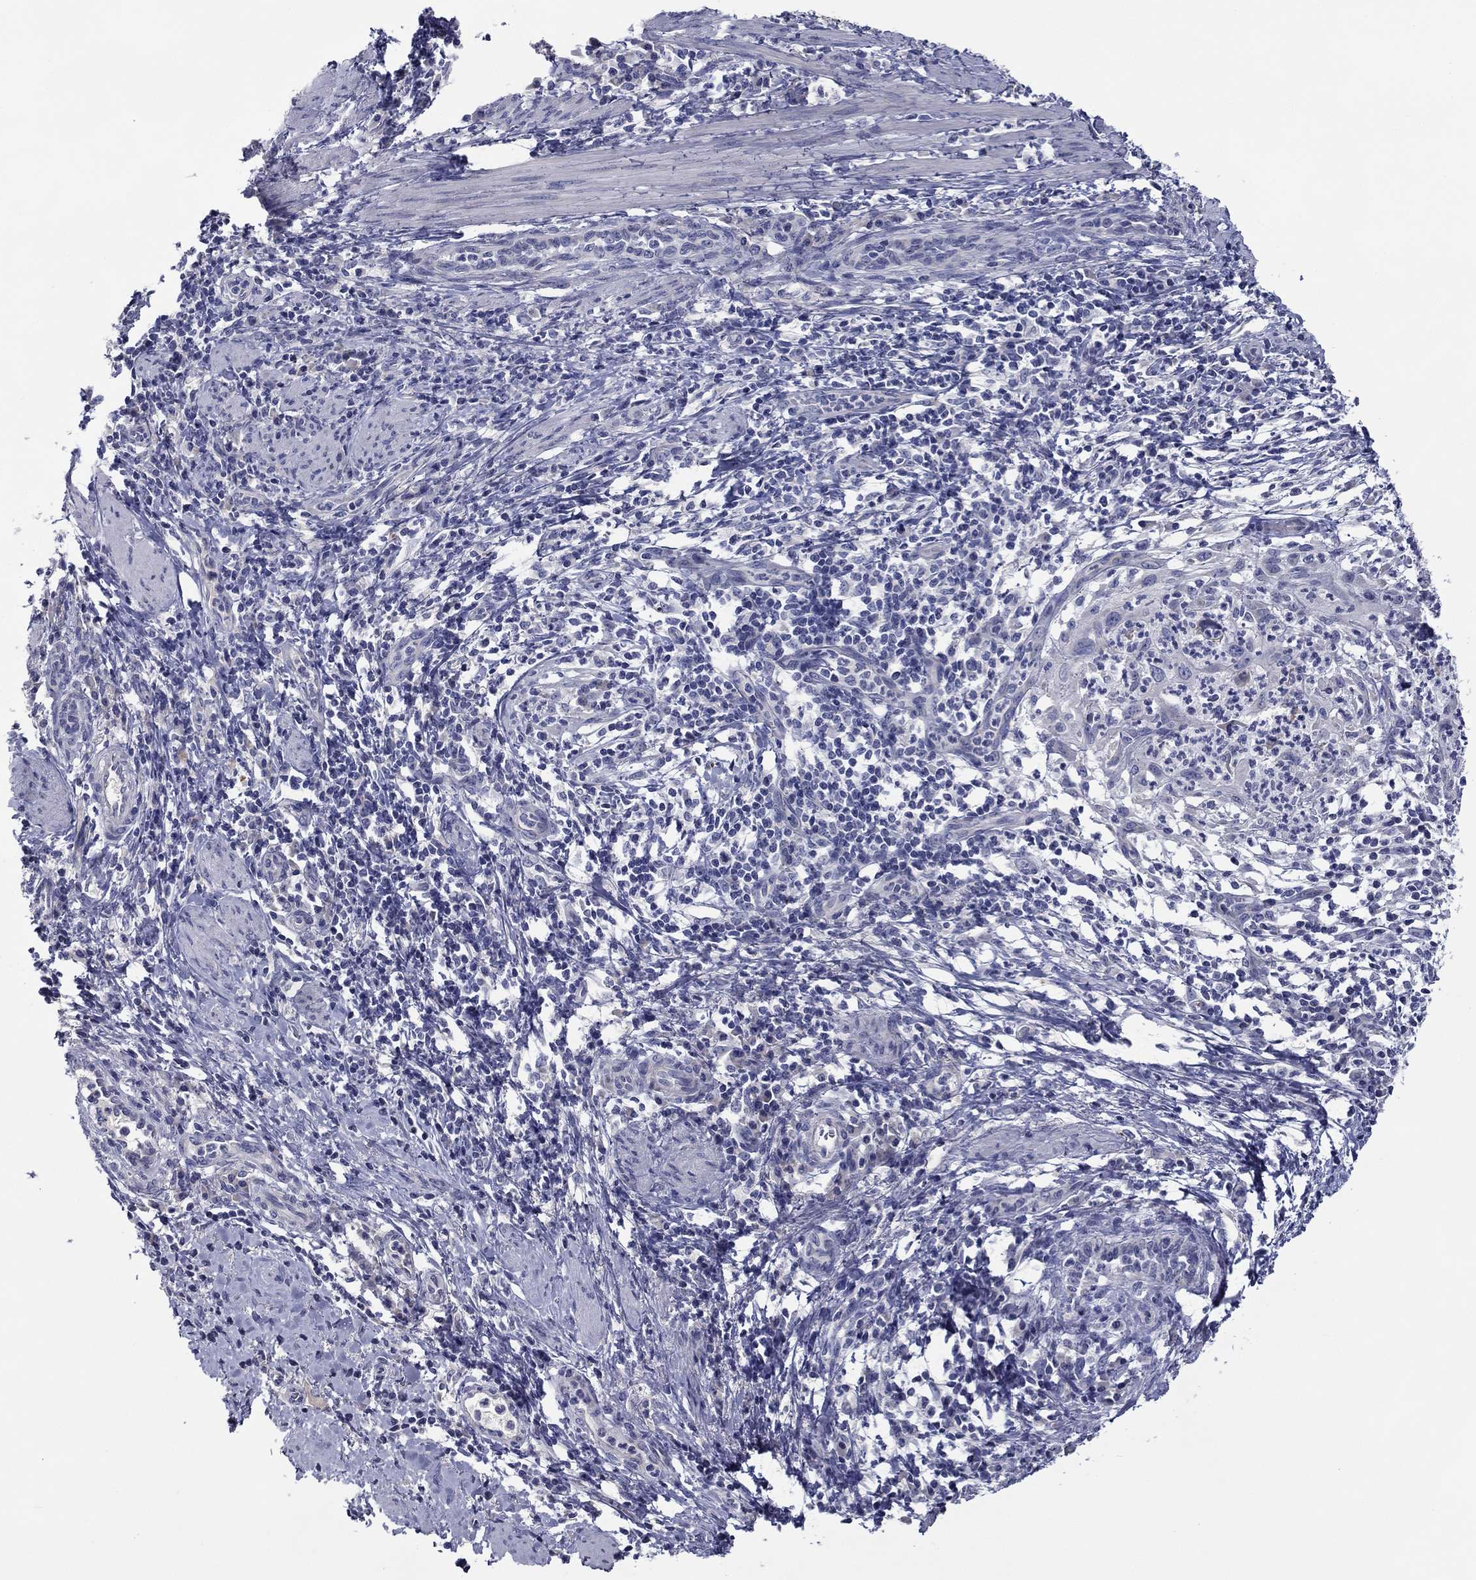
{"staining": {"intensity": "negative", "quantity": "none", "location": "none"}, "tissue": "cervical cancer", "cell_type": "Tumor cells", "image_type": "cancer", "snomed": [{"axis": "morphology", "description": "Squamous cell carcinoma, NOS"}, {"axis": "topography", "description": "Cervix"}], "caption": "An immunohistochemistry micrograph of cervical cancer (squamous cell carcinoma) is shown. There is no staining in tumor cells of cervical cancer (squamous cell carcinoma). (DAB (3,3'-diaminobenzidine) immunohistochemistry with hematoxylin counter stain).", "gene": "SPATA7", "patient": {"sex": "female", "age": 26}}